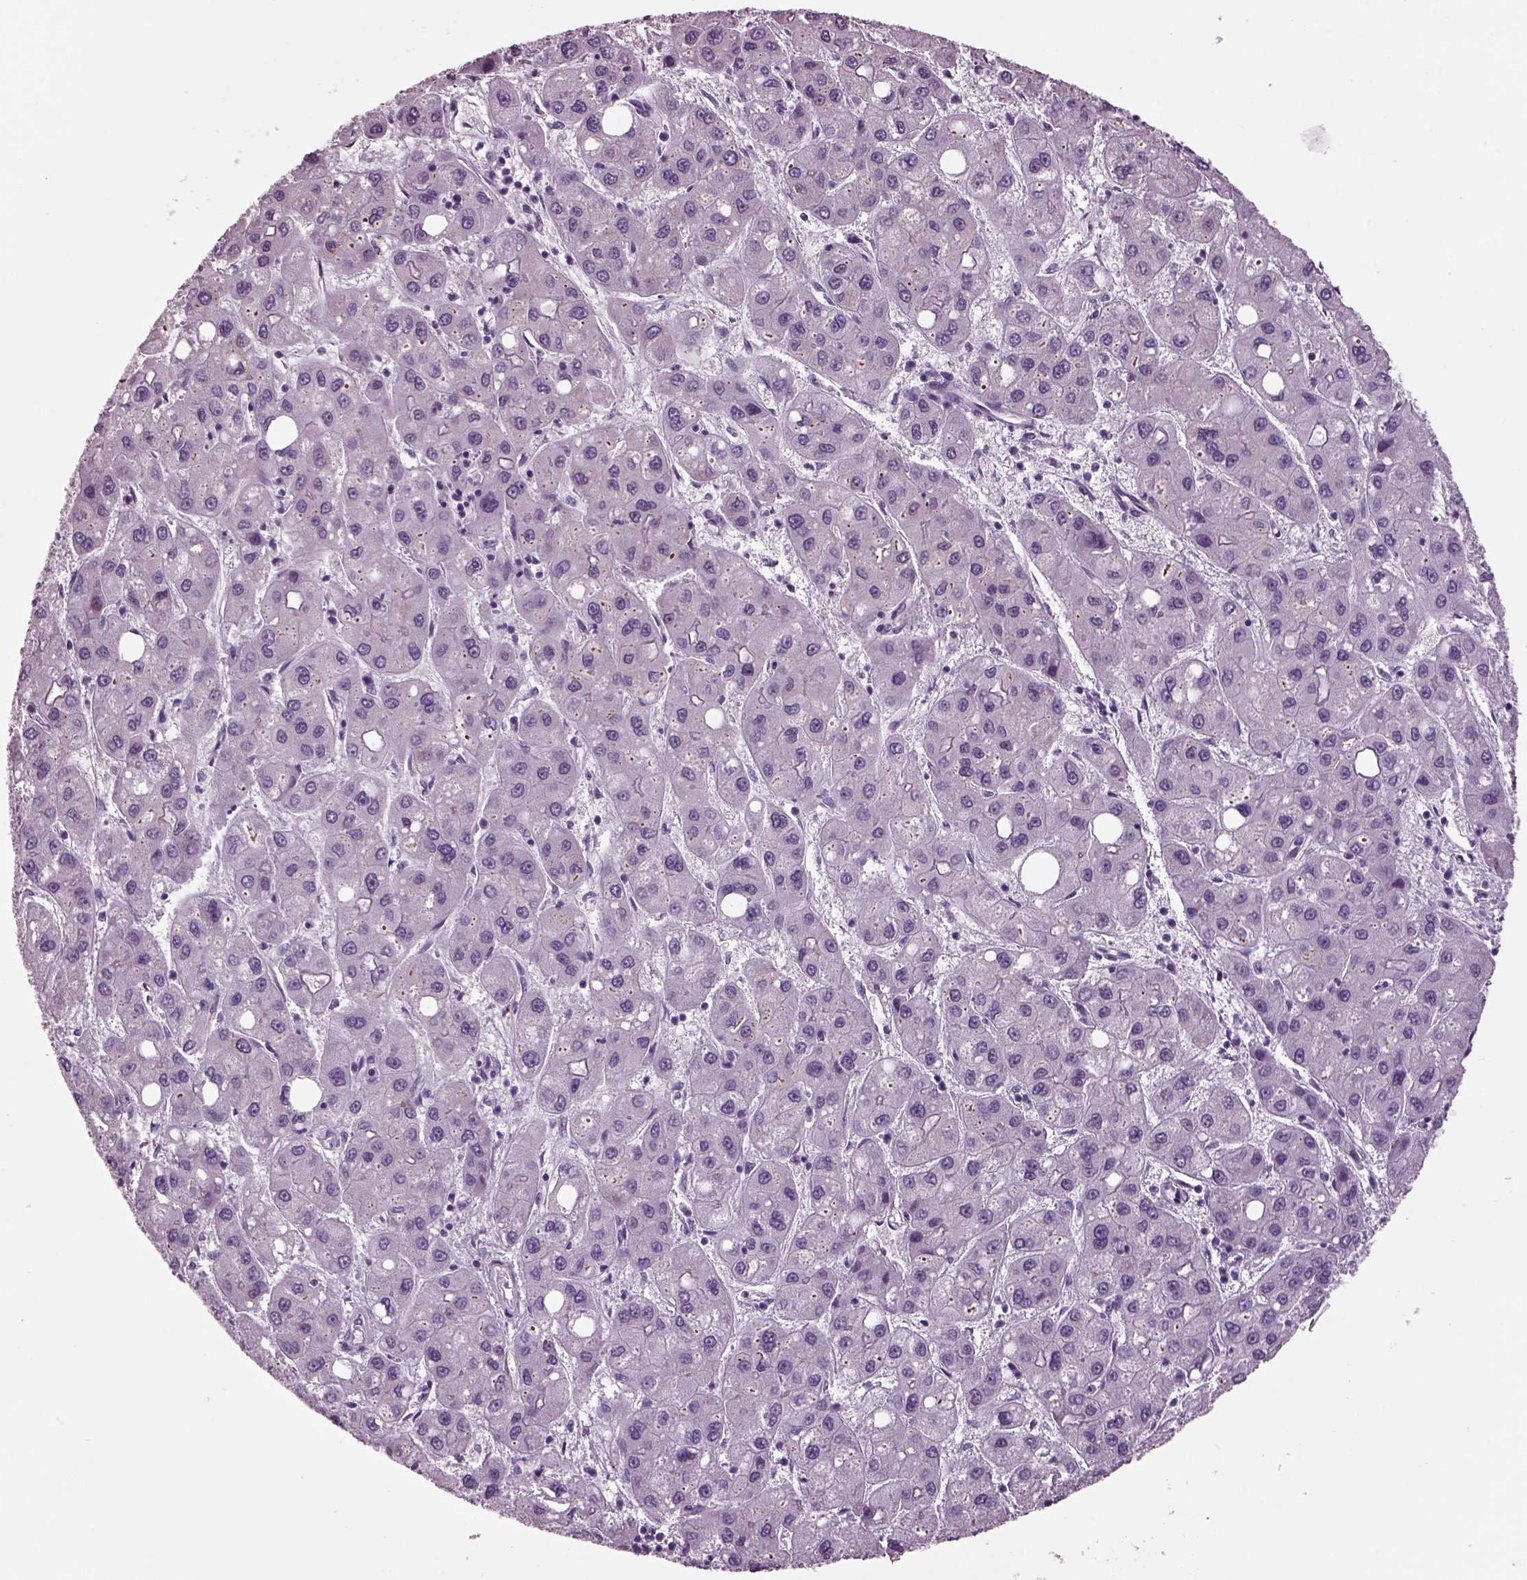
{"staining": {"intensity": "negative", "quantity": "none", "location": "none"}, "tissue": "liver cancer", "cell_type": "Tumor cells", "image_type": "cancer", "snomed": [{"axis": "morphology", "description": "Carcinoma, Hepatocellular, NOS"}, {"axis": "topography", "description": "Liver"}], "caption": "Tumor cells are negative for brown protein staining in liver hepatocellular carcinoma. (DAB (3,3'-diaminobenzidine) IHC, high magnification).", "gene": "PRR9", "patient": {"sex": "male", "age": 73}}